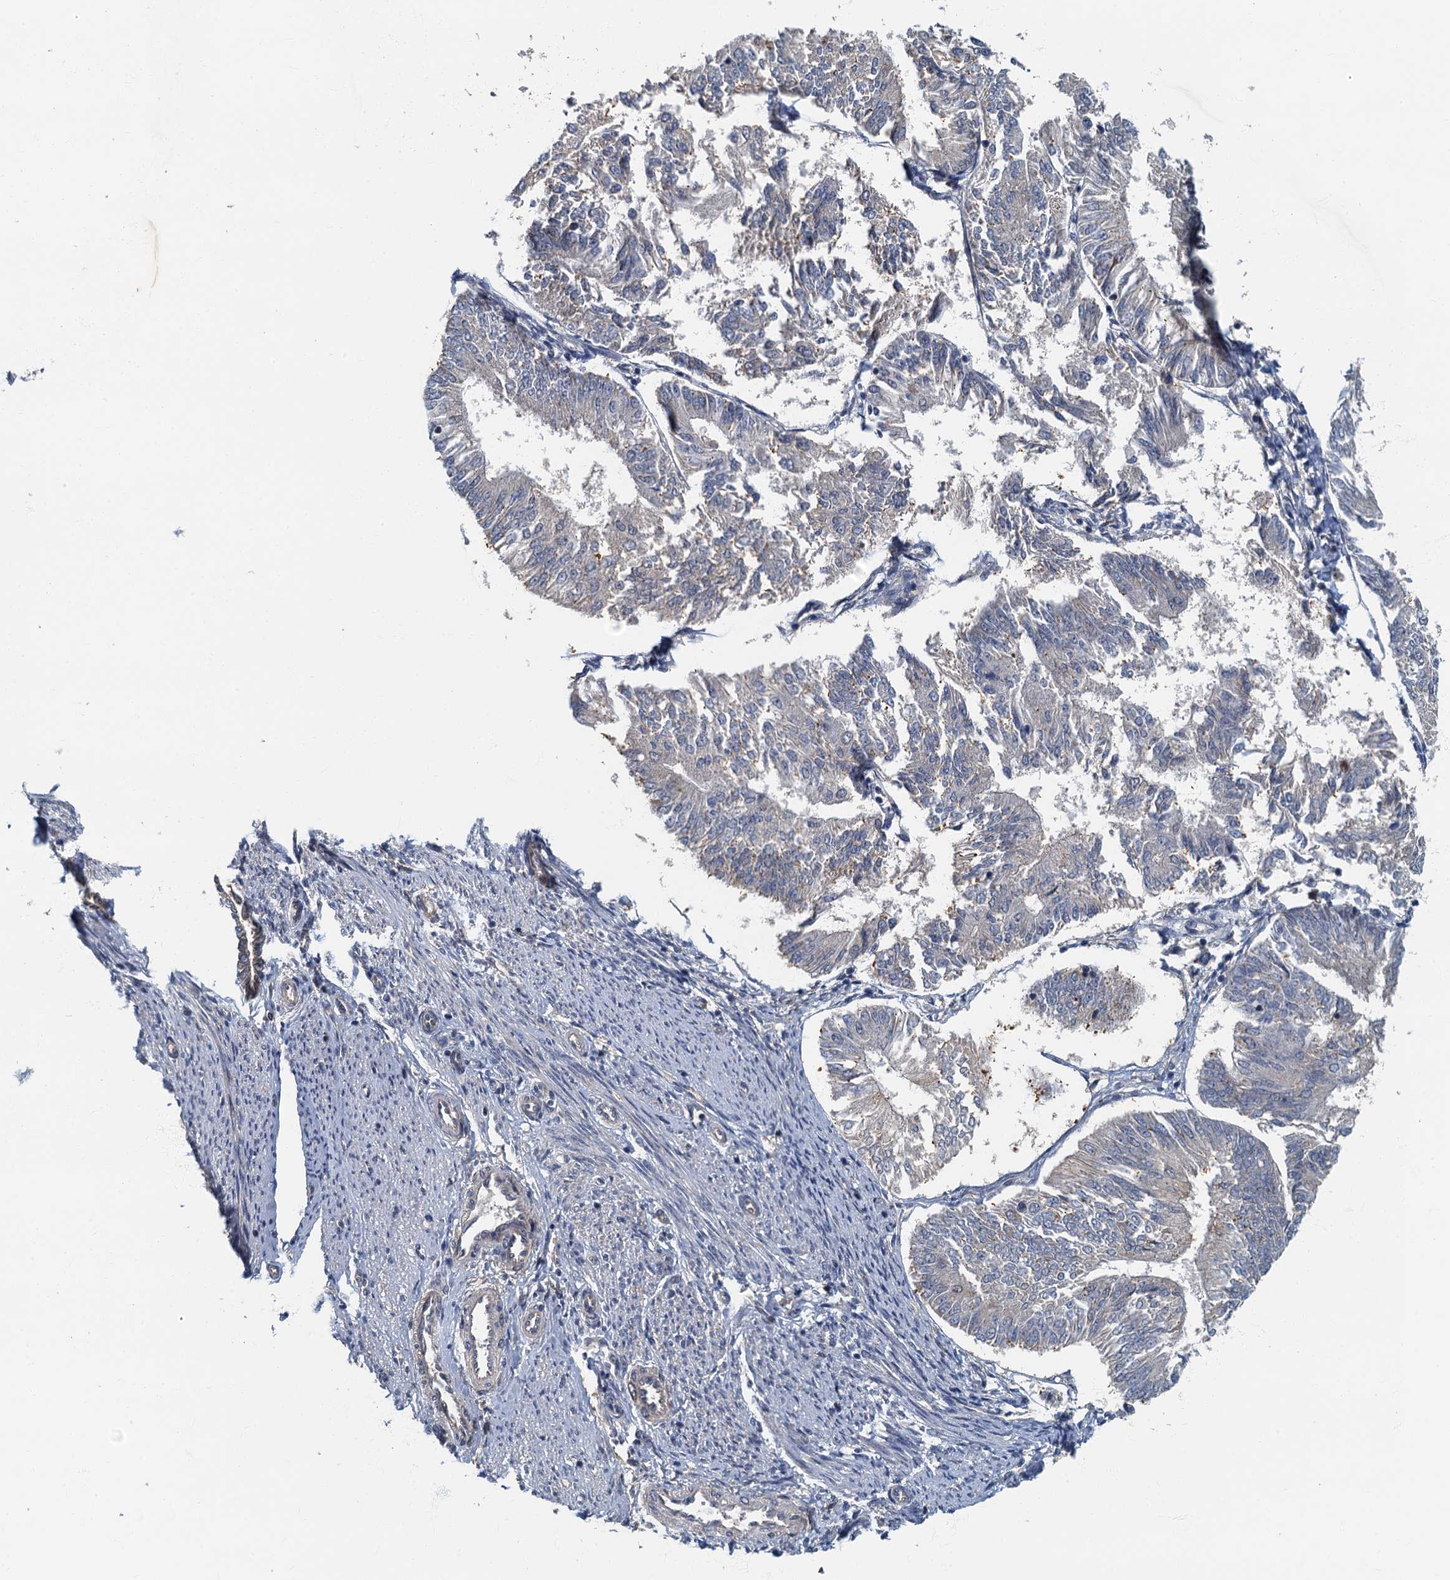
{"staining": {"intensity": "negative", "quantity": "none", "location": "none"}, "tissue": "endometrial cancer", "cell_type": "Tumor cells", "image_type": "cancer", "snomed": [{"axis": "morphology", "description": "Adenocarcinoma, NOS"}, {"axis": "topography", "description": "Endometrium"}], "caption": "Human adenocarcinoma (endometrial) stained for a protein using immunohistochemistry demonstrates no expression in tumor cells.", "gene": "CKAP2L", "patient": {"sex": "female", "age": 58}}